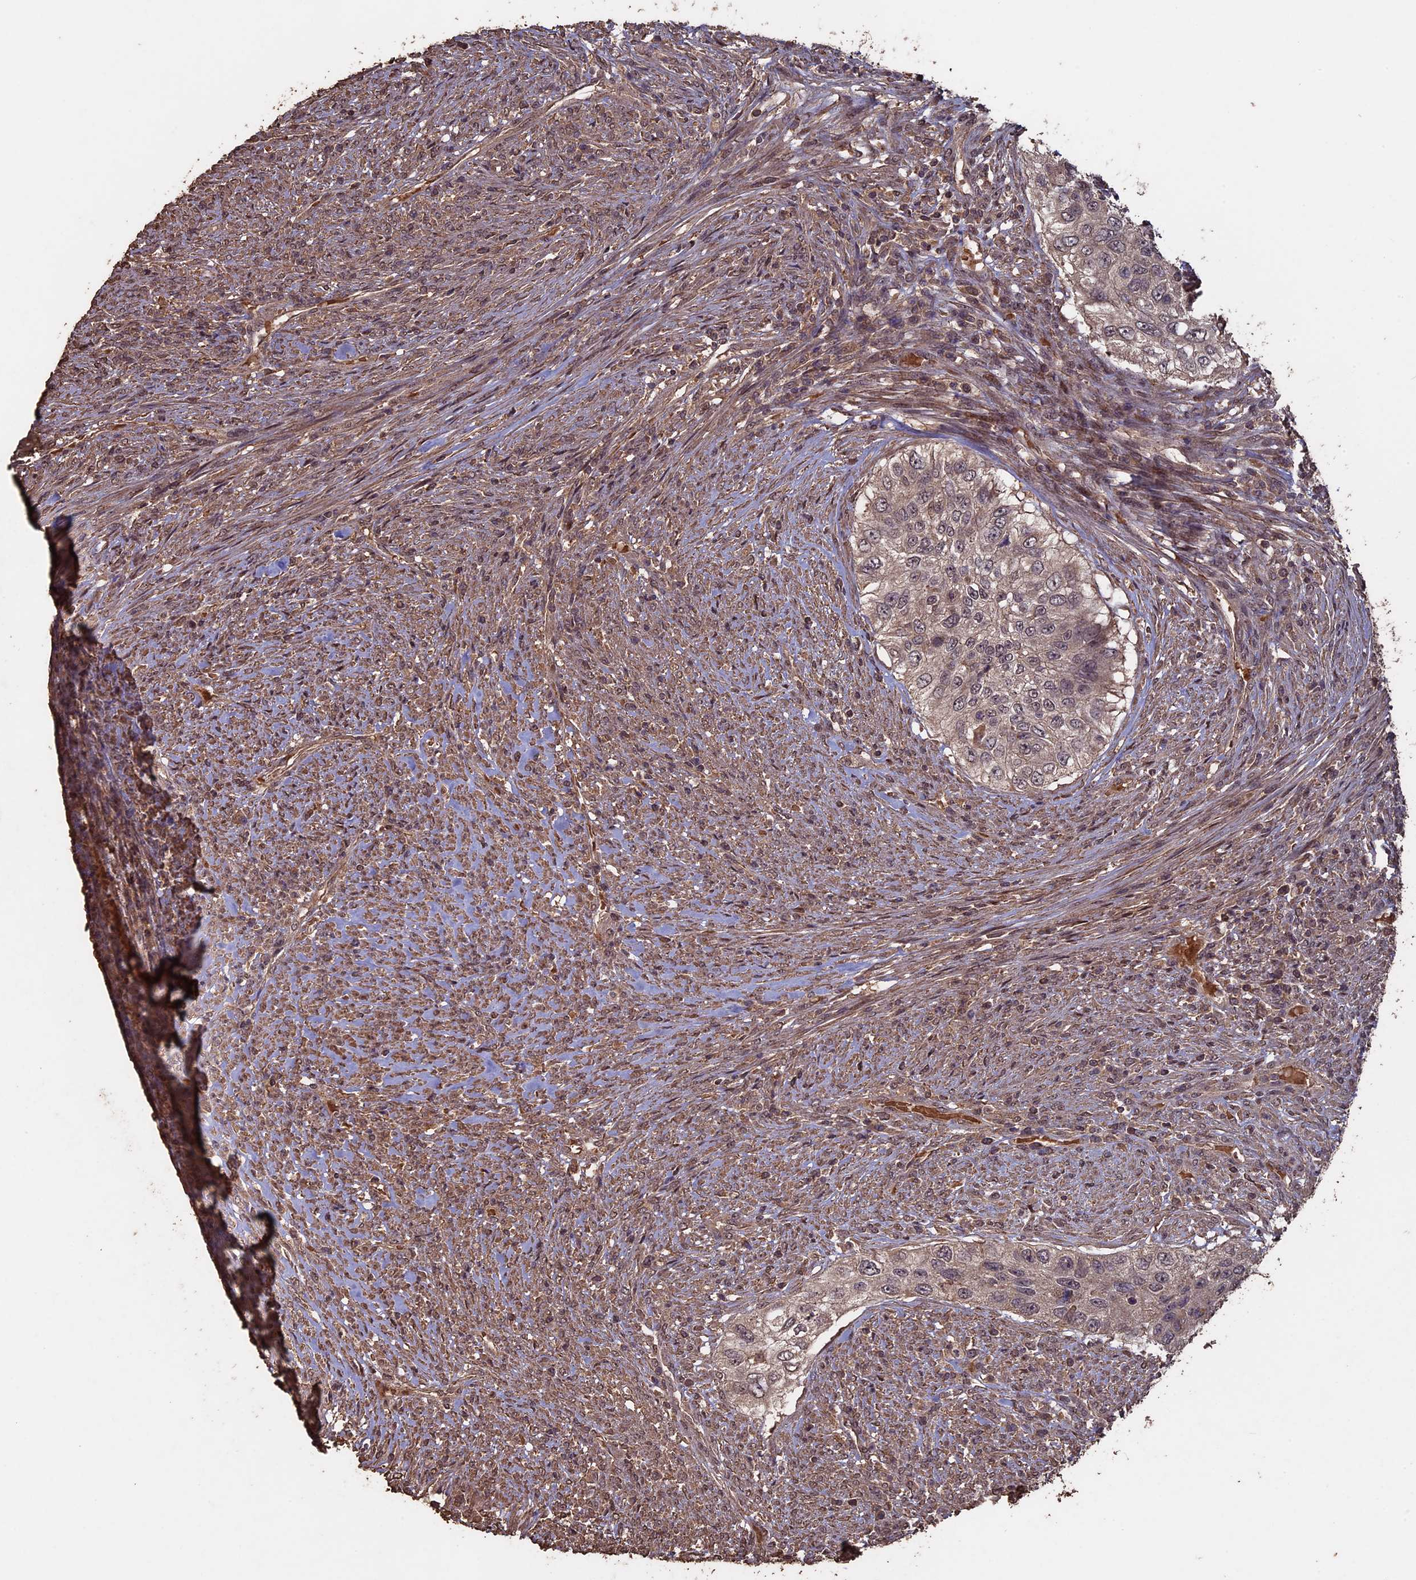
{"staining": {"intensity": "weak", "quantity": "25%-75%", "location": "cytoplasmic/membranous,nuclear"}, "tissue": "urothelial cancer", "cell_type": "Tumor cells", "image_type": "cancer", "snomed": [{"axis": "morphology", "description": "Urothelial carcinoma, High grade"}, {"axis": "topography", "description": "Urinary bladder"}], "caption": "The image shows staining of high-grade urothelial carcinoma, revealing weak cytoplasmic/membranous and nuclear protein staining (brown color) within tumor cells.", "gene": "HUNK", "patient": {"sex": "female", "age": 60}}